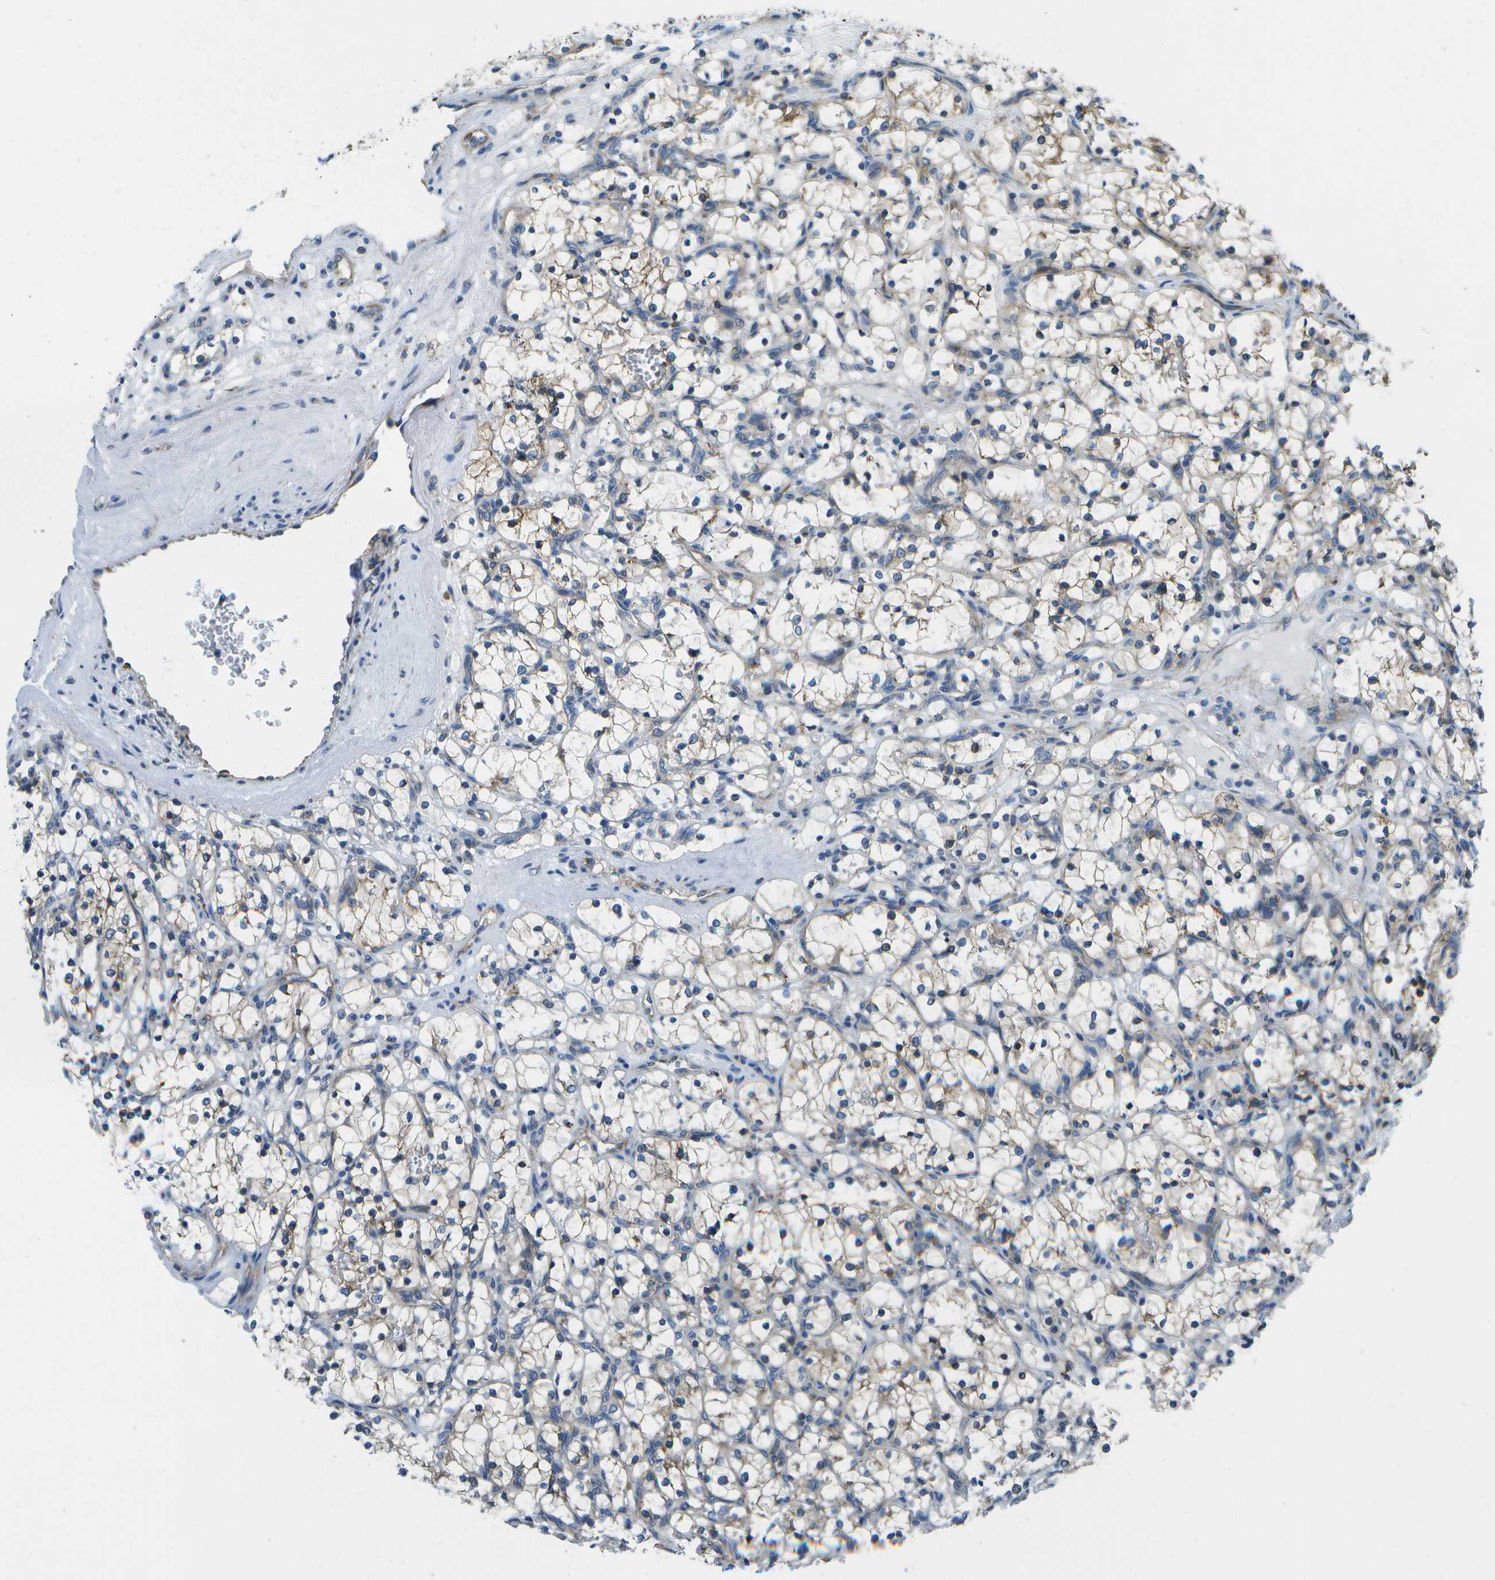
{"staining": {"intensity": "weak", "quantity": ">75%", "location": "cytoplasmic/membranous"}, "tissue": "renal cancer", "cell_type": "Tumor cells", "image_type": "cancer", "snomed": [{"axis": "morphology", "description": "Adenocarcinoma, NOS"}, {"axis": "topography", "description": "Kidney"}], "caption": "A micrograph of human renal cancer stained for a protein displays weak cytoplasmic/membranous brown staining in tumor cells.", "gene": "GDF5", "patient": {"sex": "female", "age": 69}}